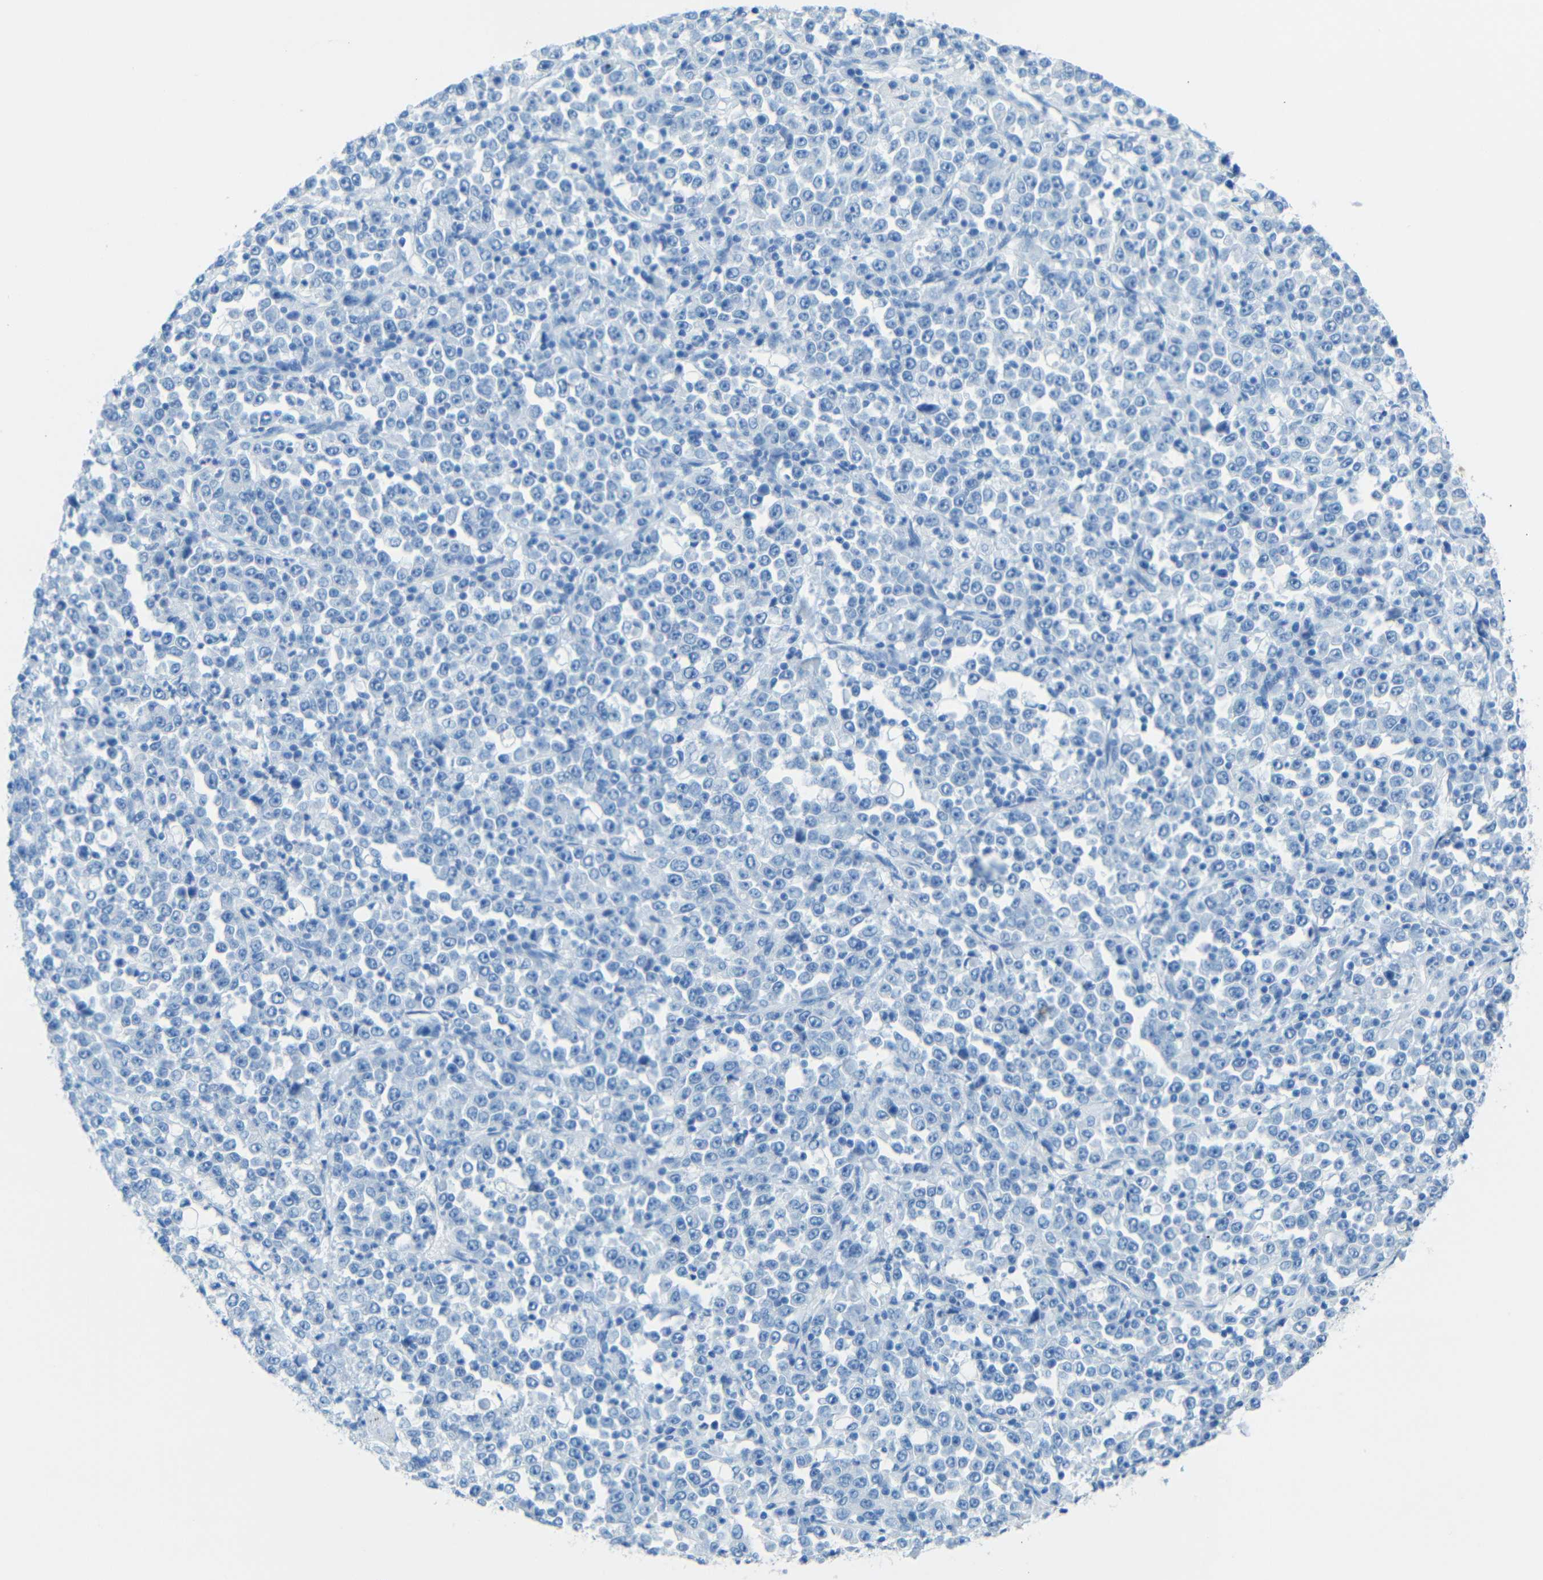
{"staining": {"intensity": "negative", "quantity": "none", "location": "none"}, "tissue": "stomach cancer", "cell_type": "Tumor cells", "image_type": "cancer", "snomed": [{"axis": "morphology", "description": "Normal tissue, NOS"}, {"axis": "morphology", "description": "Adenocarcinoma, NOS"}, {"axis": "topography", "description": "Stomach, upper"}, {"axis": "topography", "description": "Stomach"}], "caption": "This is a photomicrograph of immunohistochemistry (IHC) staining of stomach cancer (adenocarcinoma), which shows no staining in tumor cells.", "gene": "TUBB4B", "patient": {"sex": "male", "age": 59}}